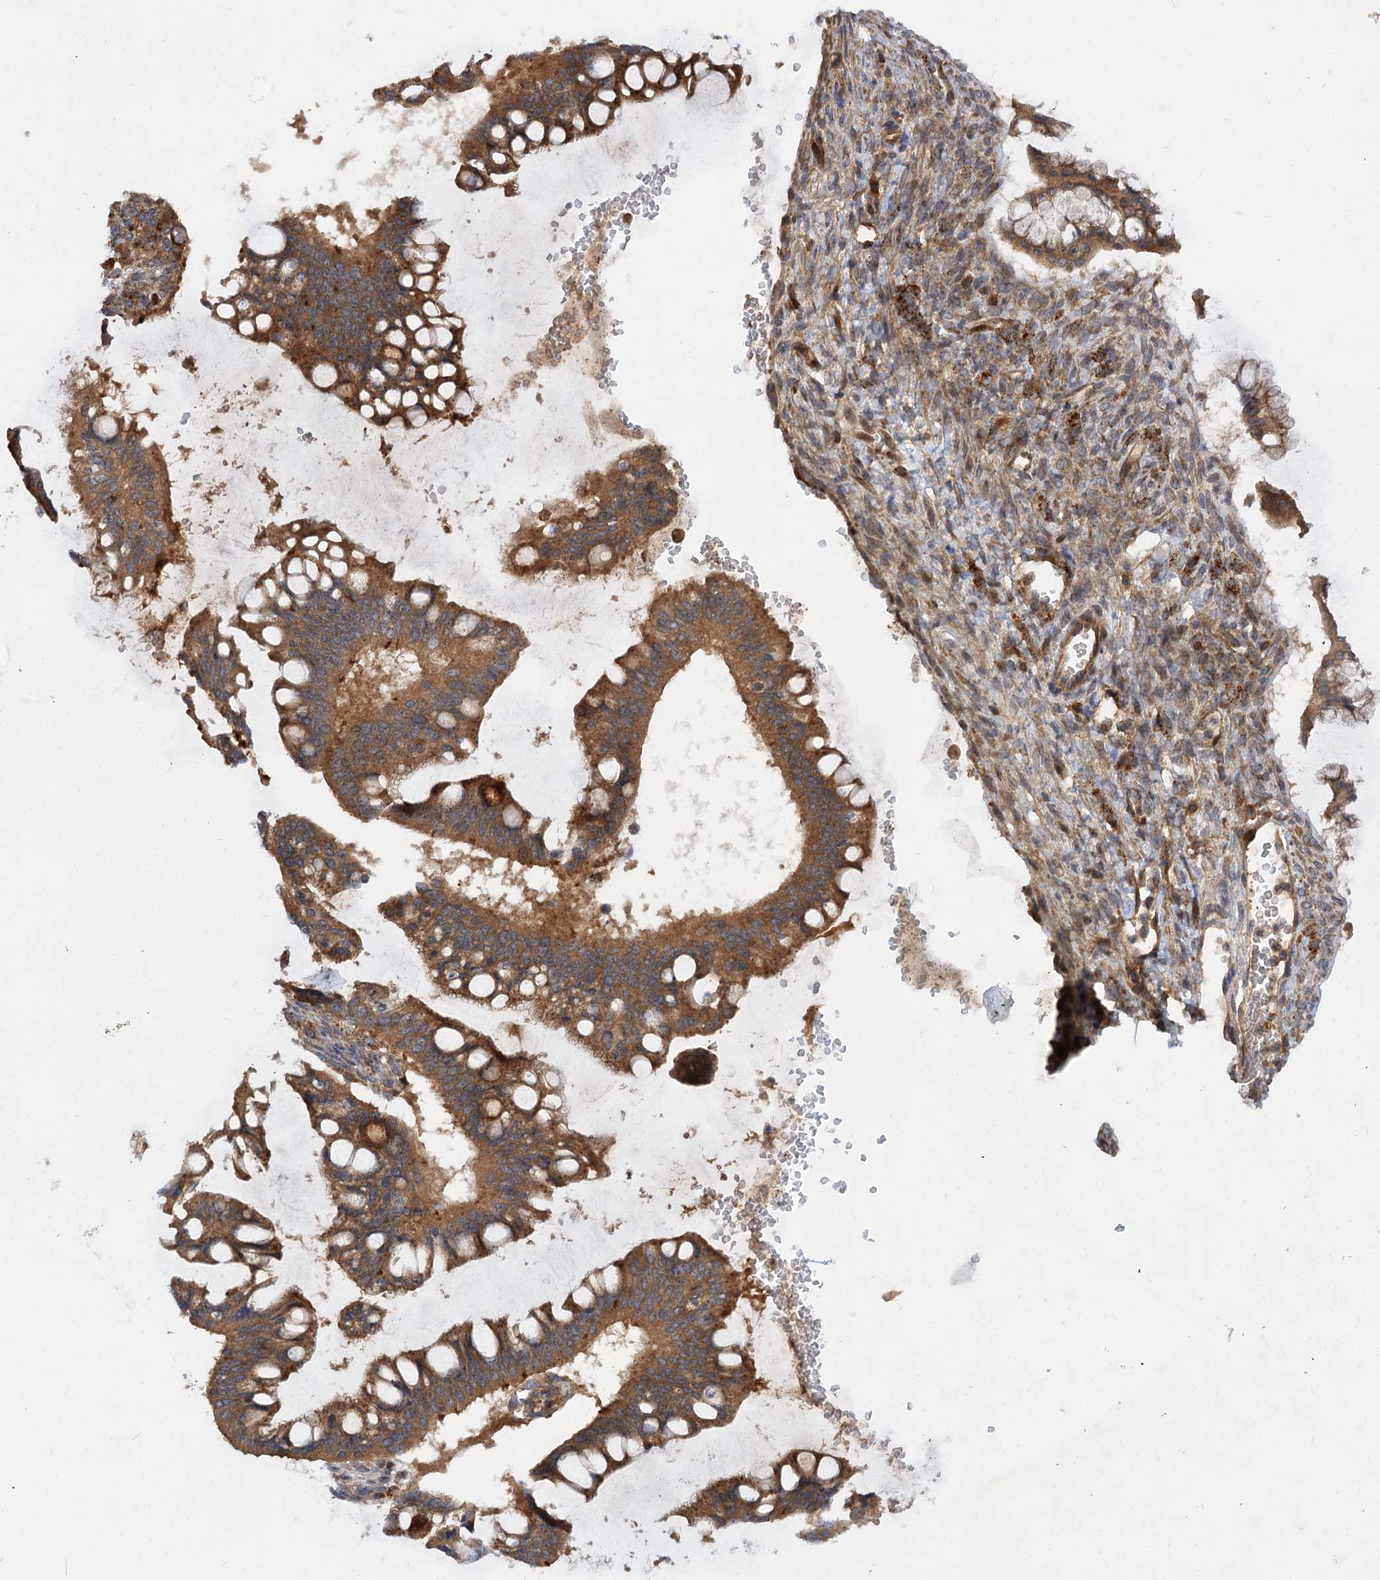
{"staining": {"intensity": "moderate", "quantity": ">75%", "location": "cytoplasmic/membranous"}, "tissue": "ovarian cancer", "cell_type": "Tumor cells", "image_type": "cancer", "snomed": [{"axis": "morphology", "description": "Cystadenocarcinoma, mucinous, NOS"}, {"axis": "topography", "description": "Ovary"}], "caption": "Human ovarian cancer stained for a protein (brown) demonstrates moderate cytoplasmic/membranous positive staining in approximately >75% of tumor cells.", "gene": "PATL1", "patient": {"sex": "female", "age": 73}}